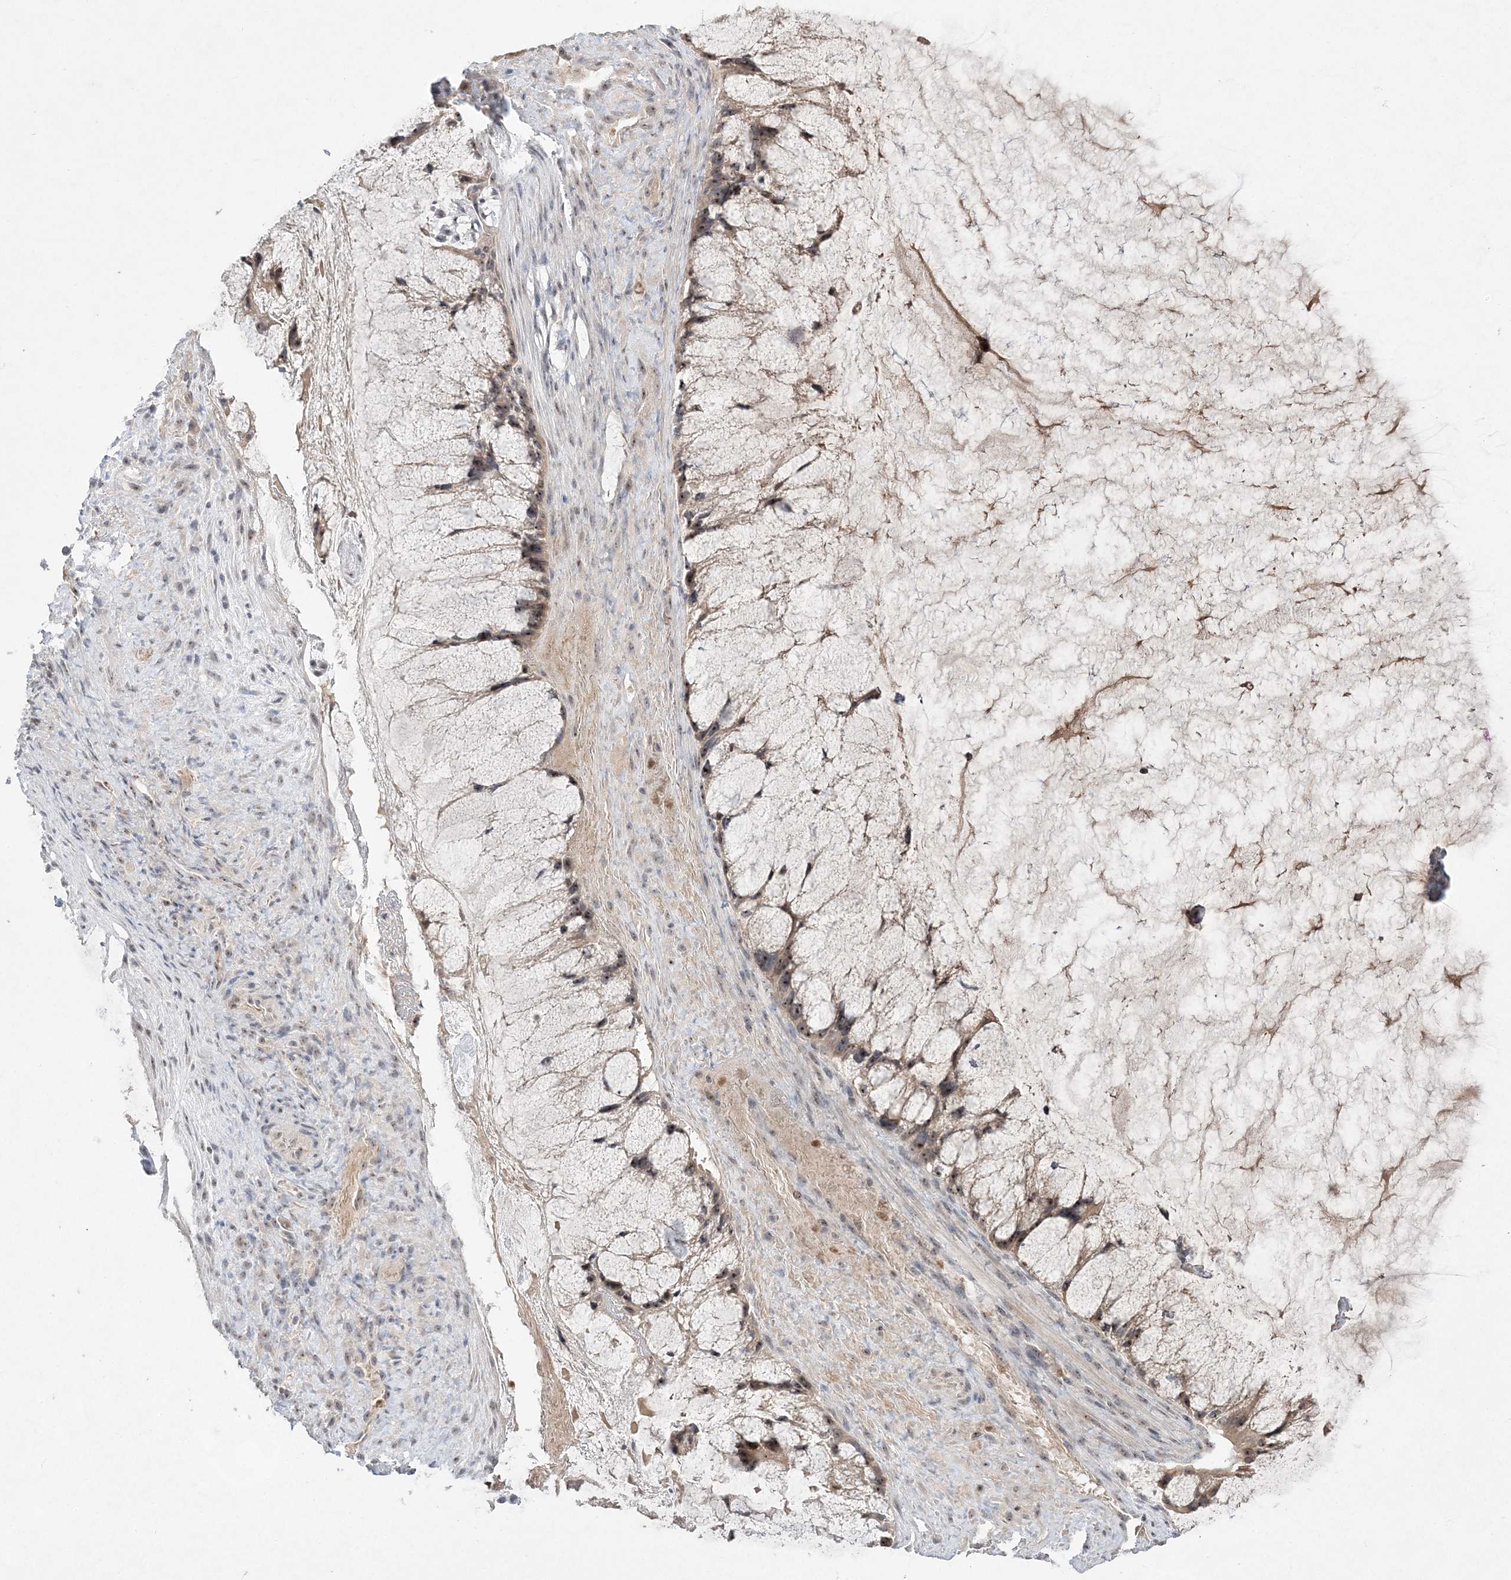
{"staining": {"intensity": "moderate", "quantity": "25%-75%", "location": "nuclear"}, "tissue": "ovarian cancer", "cell_type": "Tumor cells", "image_type": "cancer", "snomed": [{"axis": "morphology", "description": "Cystadenocarcinoma, mucinous, NOS"}, {"axis": "topography", "description": "Ovary"}], "caption": "Ovarian cancer (mucinous cystadenocarcinoma) stained with immunohistochemistry reveals moderate nuclear staining in approximately 25%-75% of tumor cells.", "gene": "NOP16", "patient": {"sex": "female", "age": 37}}